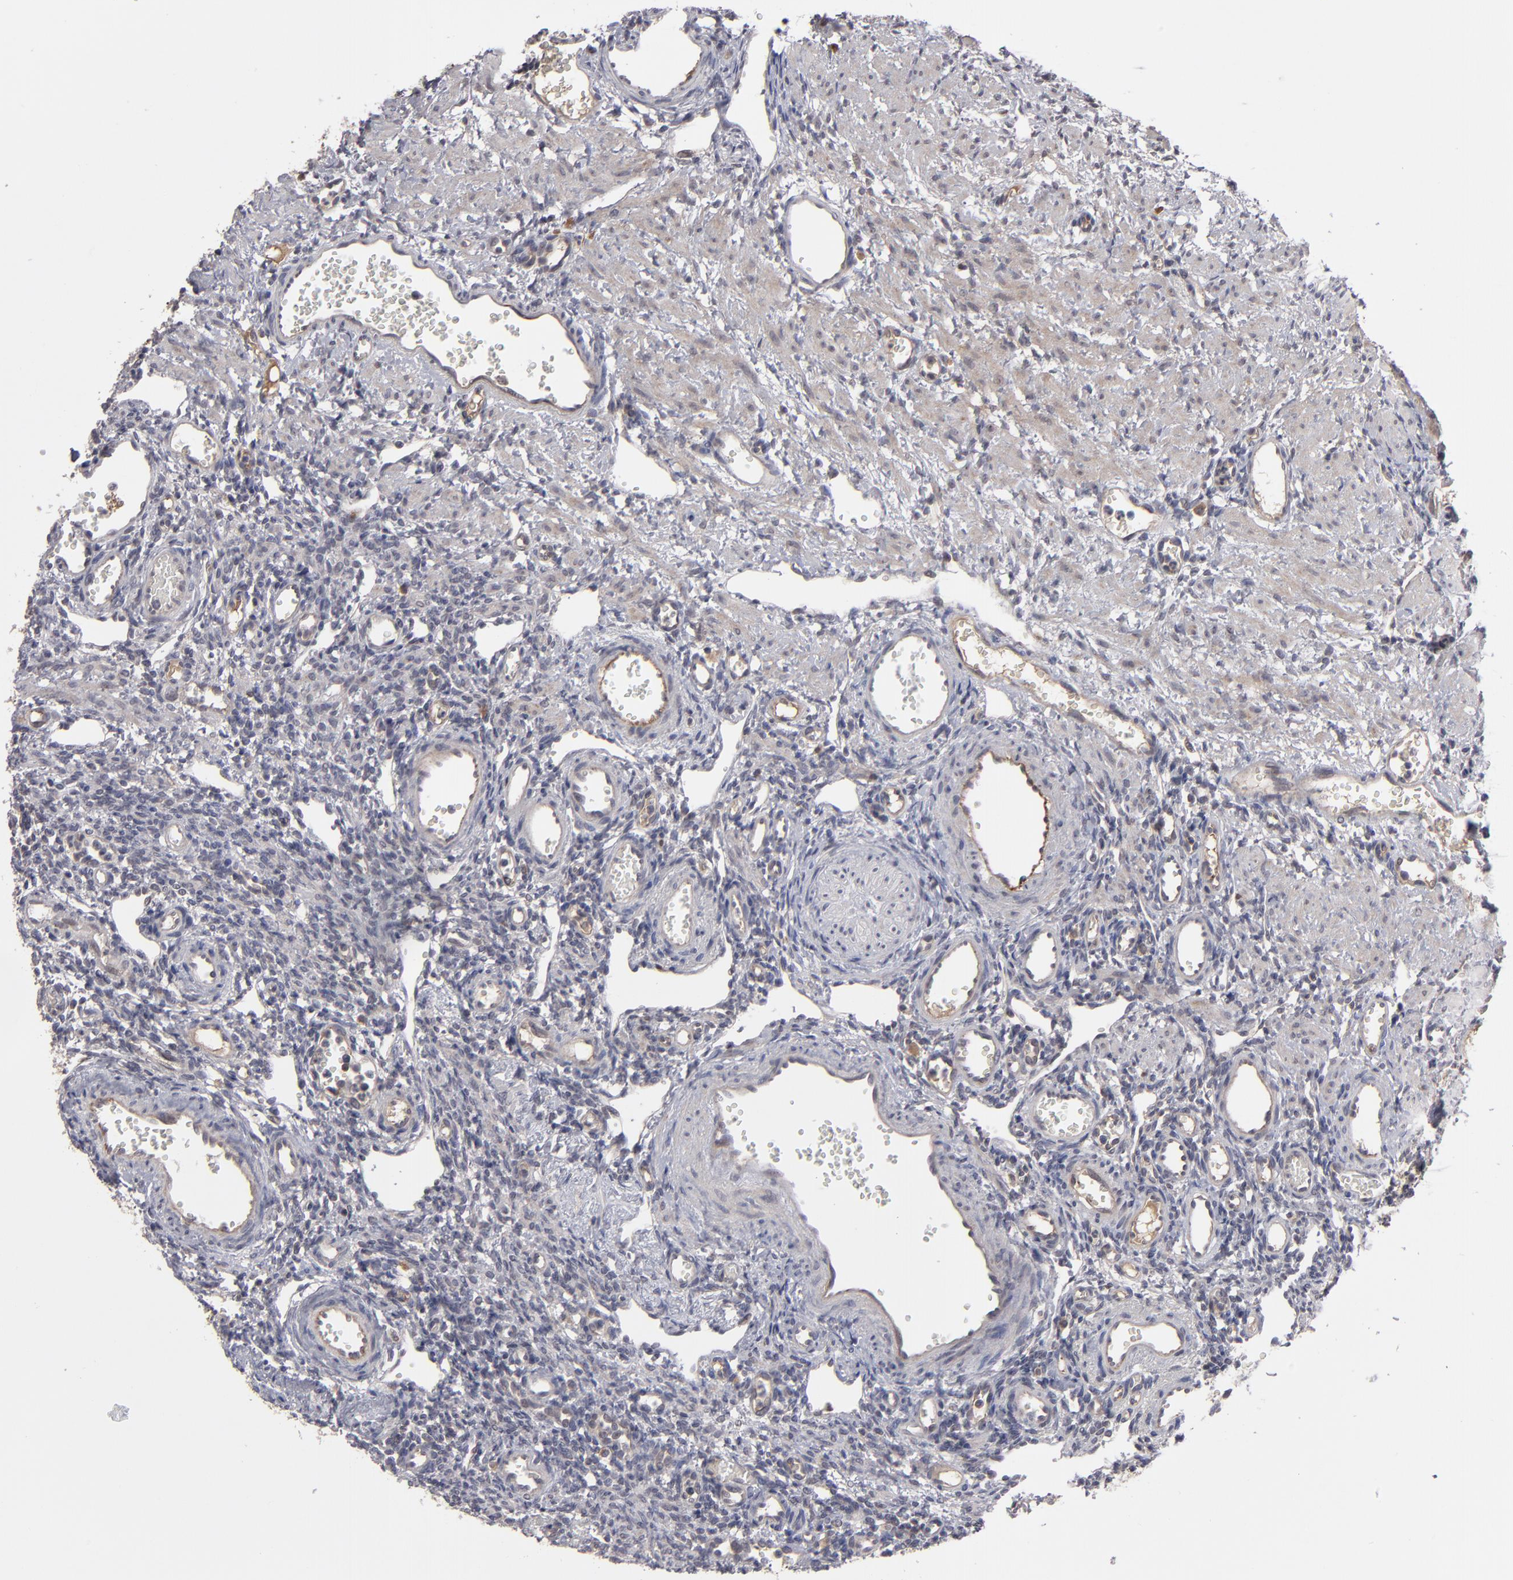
{"staining": {"intensity": "weak", "quantity": "25%-75%", "location": "cytoplasmic/membranous"}, "tissue": "ovary", "cell_type": "Ovarian stroma cells", "image_type": "normal", "snomed": [{"axis": "morphology", "description": "Normal tissue, NOS"}, {"axis": "topography", "description": "Ovary"}], "caption": "Ovary stained for a protein demonstrates weak cytoplasmic/membranous positivity in ovarian stroma cells. (Stains: DAB in brown, nuclei in blue, Microscopy: brightfield microscopy at high magnification).", "gene": "GLCCI1", "patient": {"sex": "female", "age": 33}}